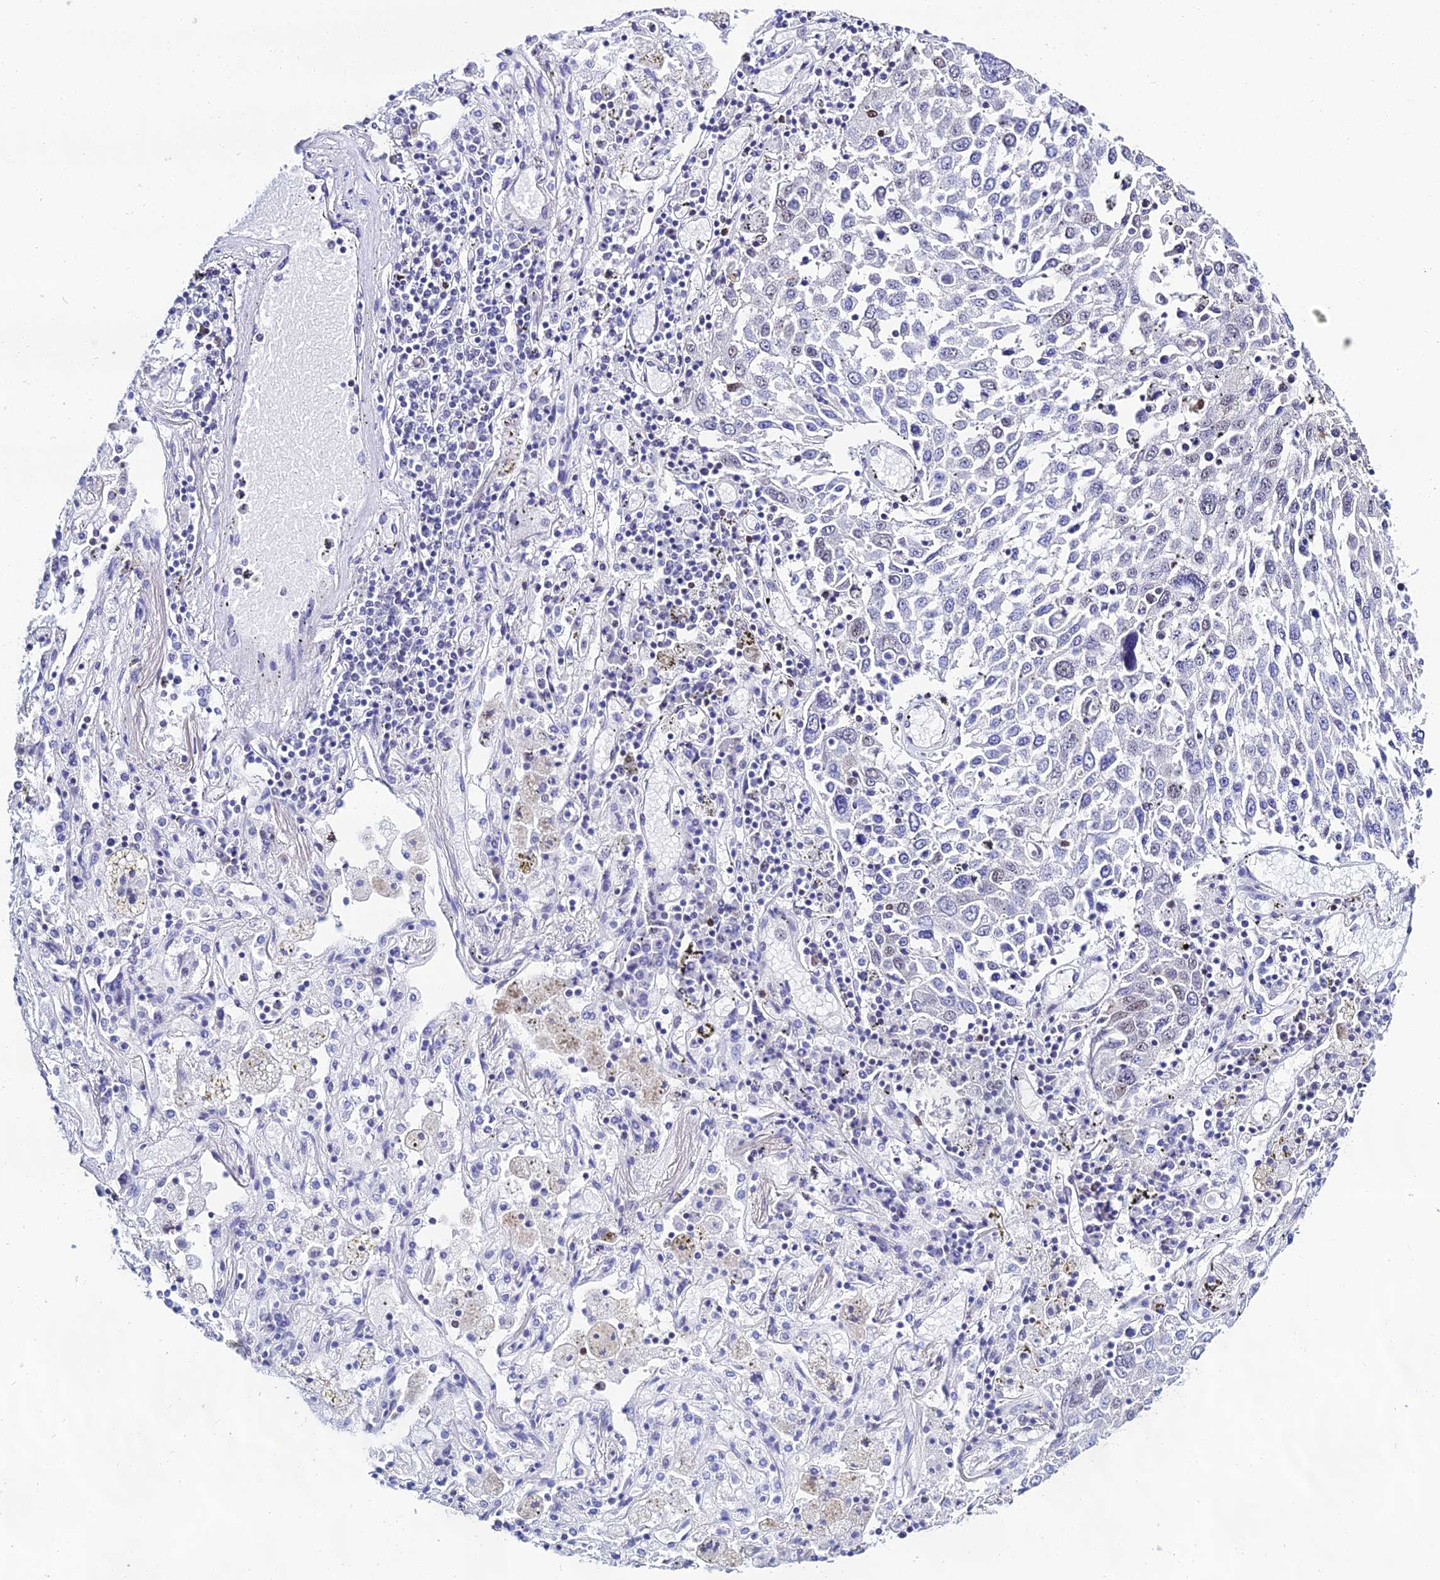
{"staining": {"intensity": "negative", "quantity": "none", "location": "none"}, "tissue": "lung cancer", "cell_type": "Tumor cells", "image_type": "cancer", "snomed": [{"axis": "morphology", "description": "Squamous cell carcinoma, NOS"}, {"axis": "topography", "description": "Lung"}], "caption": "A histopathology image of human squamous cell carcinoma (lung) is negative for staining in tumor cells. (DAB immunohistochemistry with hematoxylin counter stain).", "gene": "PPP4R2", "patient": {"sex": "male", "age": 65}}